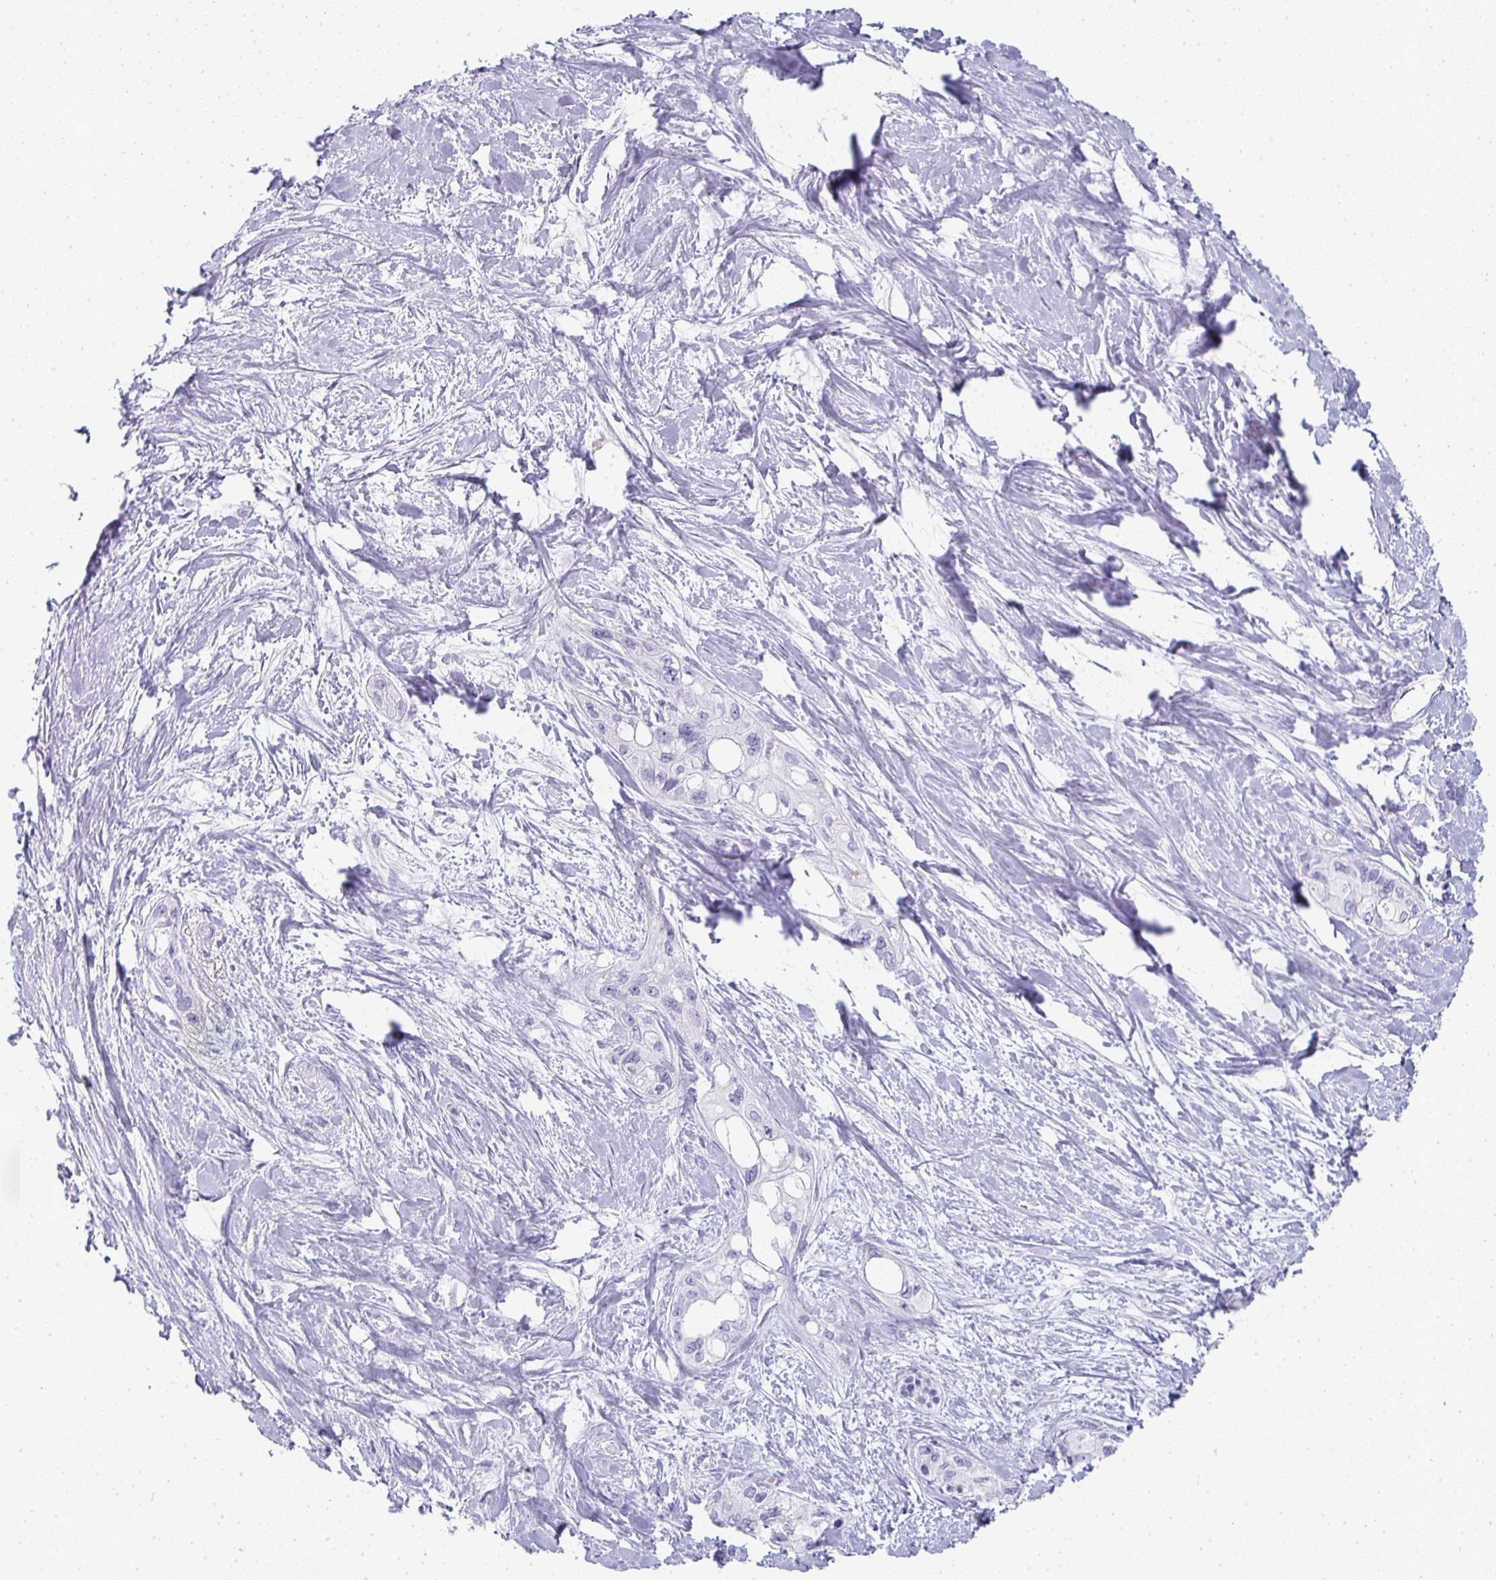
{"staining": {"intensity": "negative", "quantity": "none", "location": "none"}, "tissue": "pancreatic cancer", "cell_type": "Tumor cells", "image_type": "cancer", "snomed": [{"axis": "morphology", "description": "Adenocarcinoma, NOS"}, {"axis": "topography", "description": "Pancreas"}], "caption": "IHC of pancreatic cancer (adenocarcinoma) reveals no staining in tumor cells. (Stains: DAB (3,3'-diaminobenzidine) immunohistochemistry (IHC) with hematoxylin counter stain, Microscopy: brightfield microscopy at high magnification).", "gene": "TPSD1", "patient": {"sex": "female", "age": 50}}